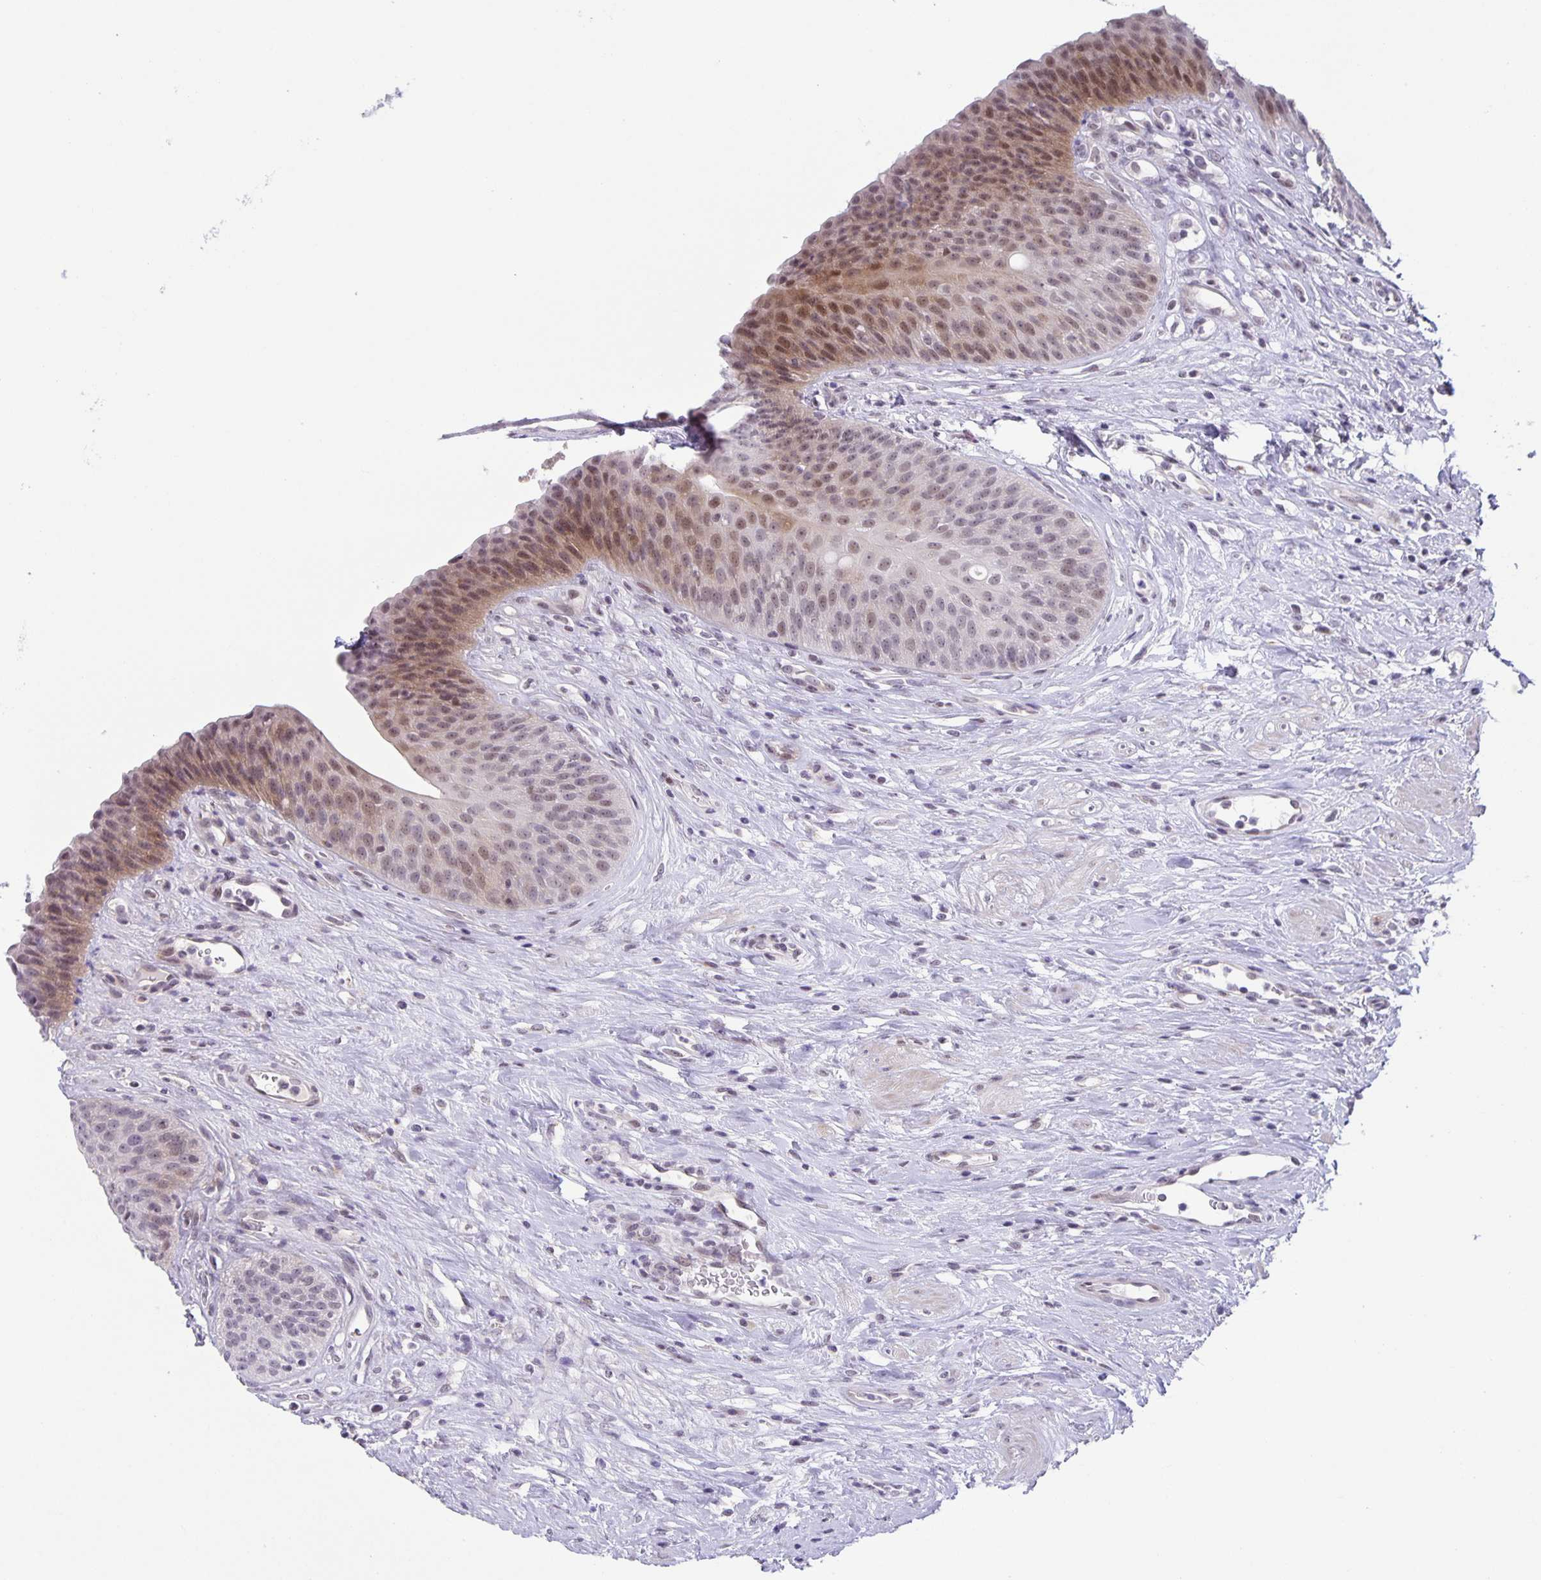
{"staining": {"intensity": "weak", "quantity": "25%-75%", "location": "cytoplasmic/membranous,nuclear"}, "tissue": "urinary bladder", "cell_type": "Urothelial cells", "image_type": "normal", "snomed": [{"axis": "morphology", "description": "Normal tissue, NOS"}, {"axis": "topography", "description": "Urinary bladder"}], "caption": "Unremarkable urinary bladder was stained to show a protein in brown. There is low levels of weak cytoplasmic/membranous,nuclear expression in about 25%-75% of urothelial cells.", "gene": "PHRF1", "patient": {"sex": "female", "age": 56}}